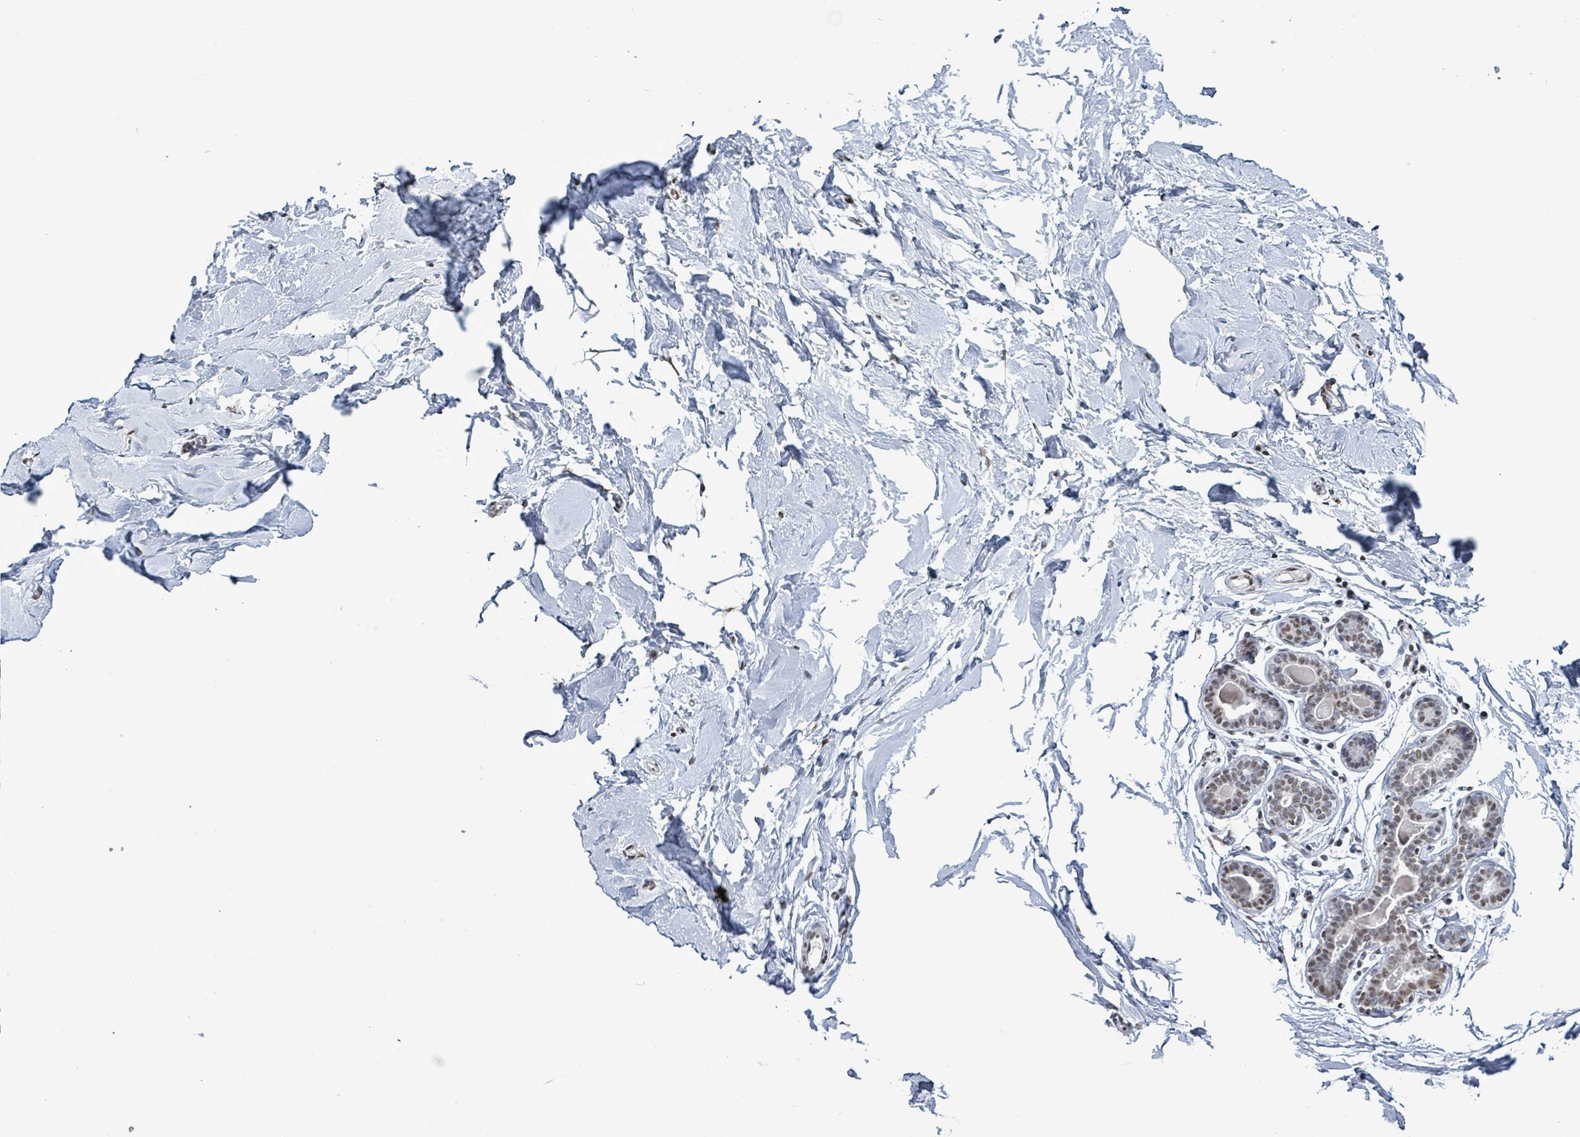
{"staining": {"intensity": "weak", "quantity": "25%-75%", "location": "nuclear"}, "tissue": "breast", "cell_type": "Glandular cells", "image_type": "normal", "snomed": [{"axis": "morphology", "description": "Normal tissue, NOS"}, {"axis": "topography", "description": "Breast"}], "caption": "Protein staining exhibits weak nuclear staining in approximately 25%-75% of glandular cells in benign breast.", "gene": "SAMD14", "patient": {"sex": "female", "age": 23}}